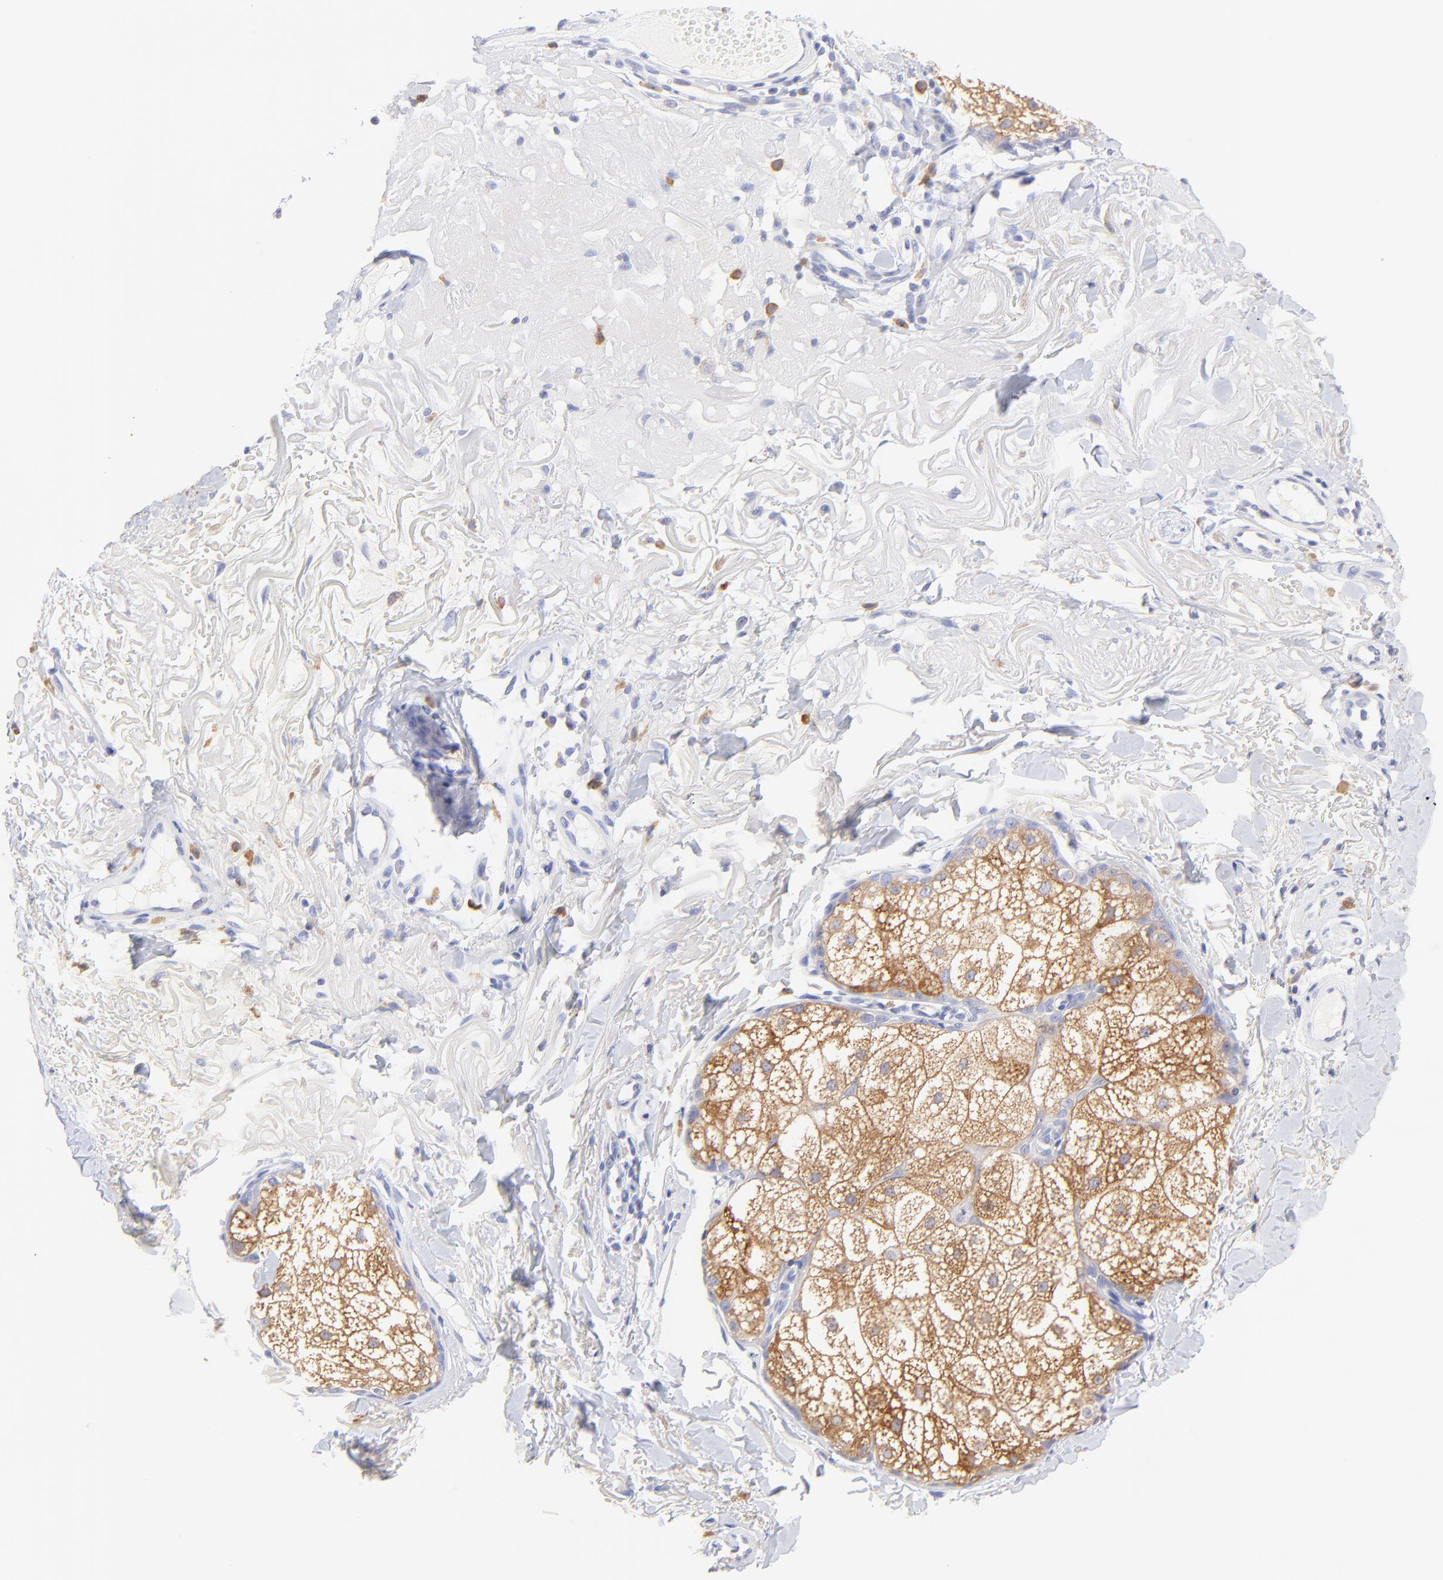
{"staining": {"intensity": "moderate", "quantity": "25%-75%", "location": "cytoplasmic/membranous"}, "tissue": "skin cancer", "cell_type": "Tumor cells", "image_type": "cancer", "snomed": [{"axis": "morphology", "description": "Basal cell carcinoma"}, {"axis": "topography", "description": "Skin"}], "caption": "This photomicrograph exhibits IHC staining of human skin cancer, with medium moderate cytoplasmic/membranous positivity in about 25%-75% of tumor cells.", "gene": "EBP", "patient": {"sex": "male", "age": 74}}